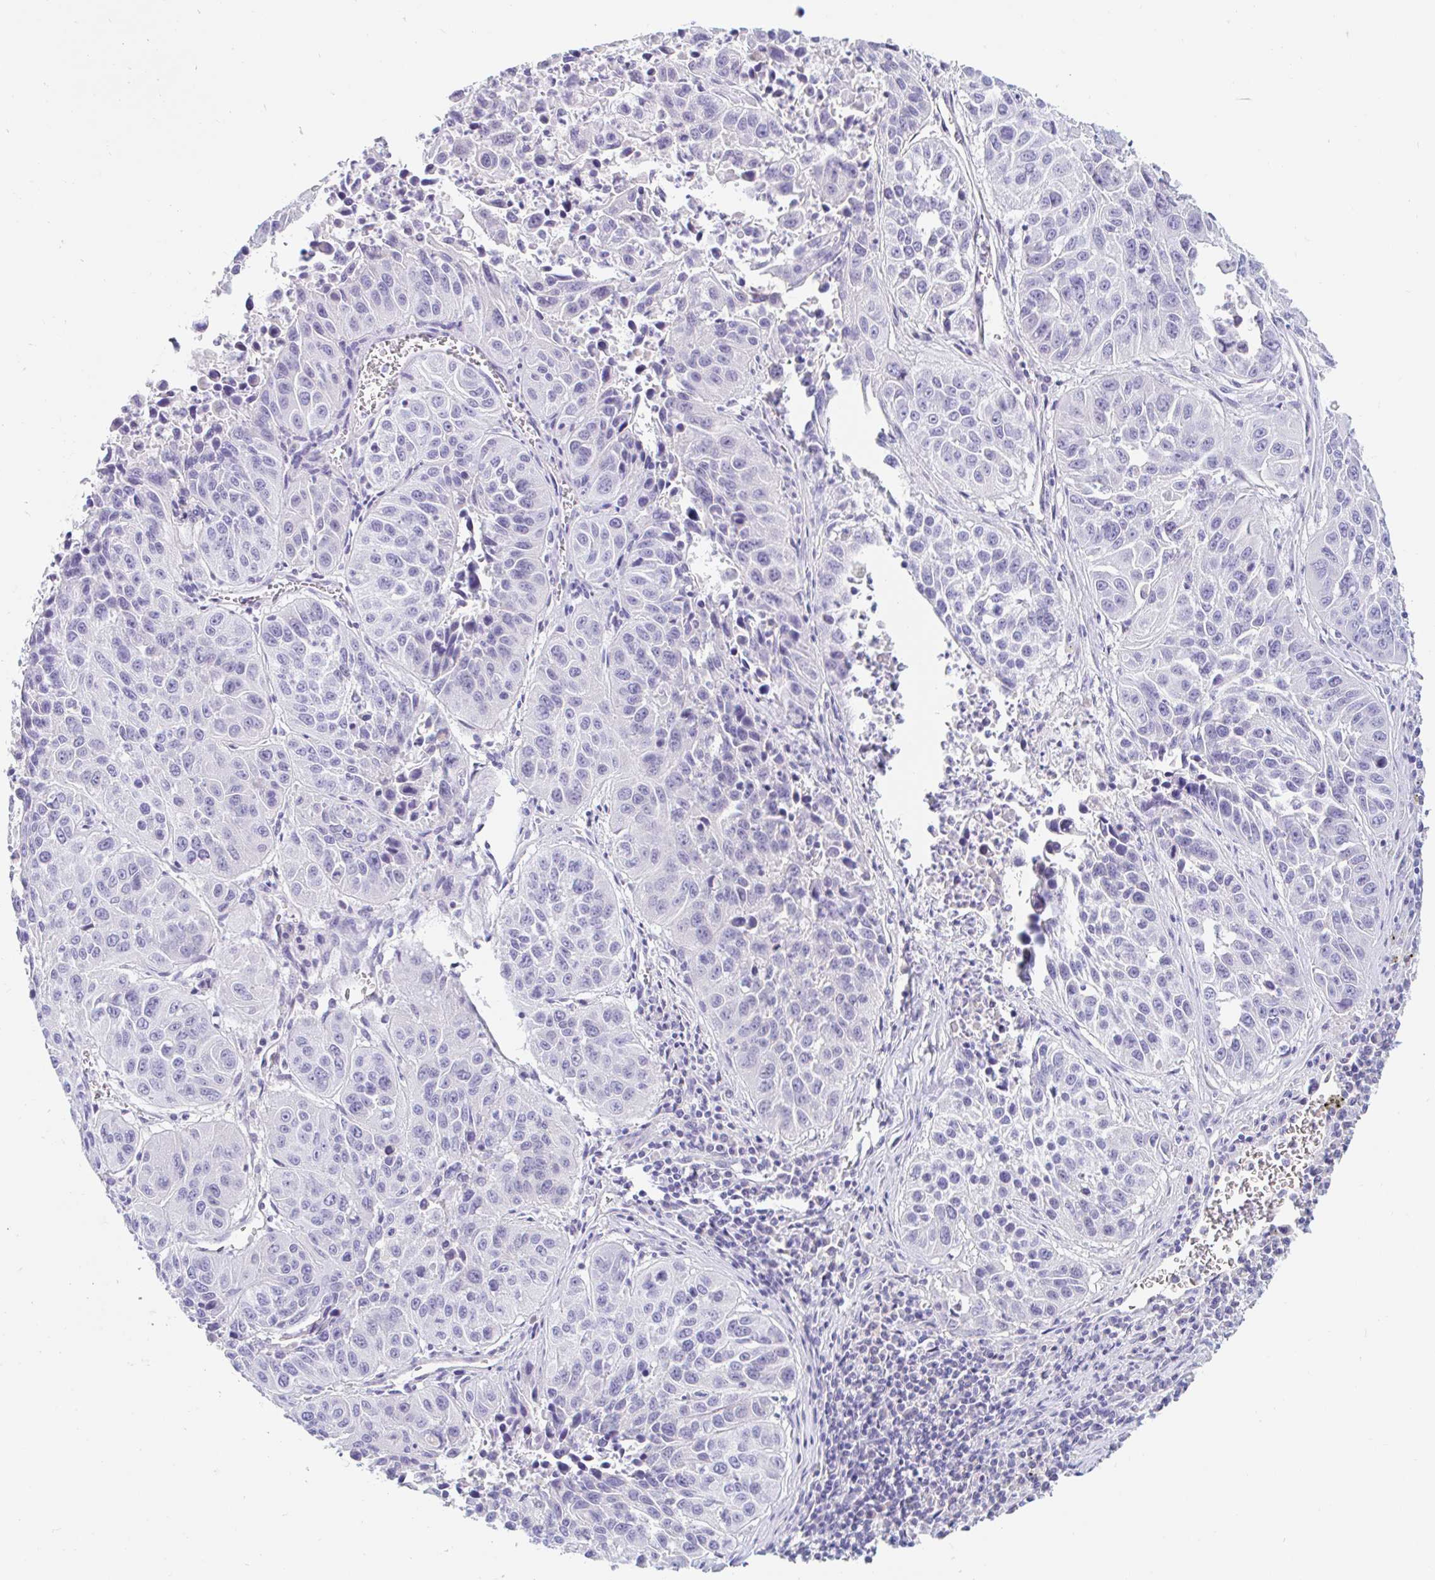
{"staining": {"intensity": "negative", "quantity": "none", "location": "none"}, "tissue": "lung cancer", "cell_type": "Tumor cells", "image_type": "cancer", "snomed": [{"axis": "morphology", "description": "Squamous cell carcinoma, NOS"}, {"axis": "topography", "description": "Lung"}], "caption": "Tumor cells show no significant protein staining in lung cancer.", "gene": "TEX44", "patient": {"sex": "female", "age": 61}}